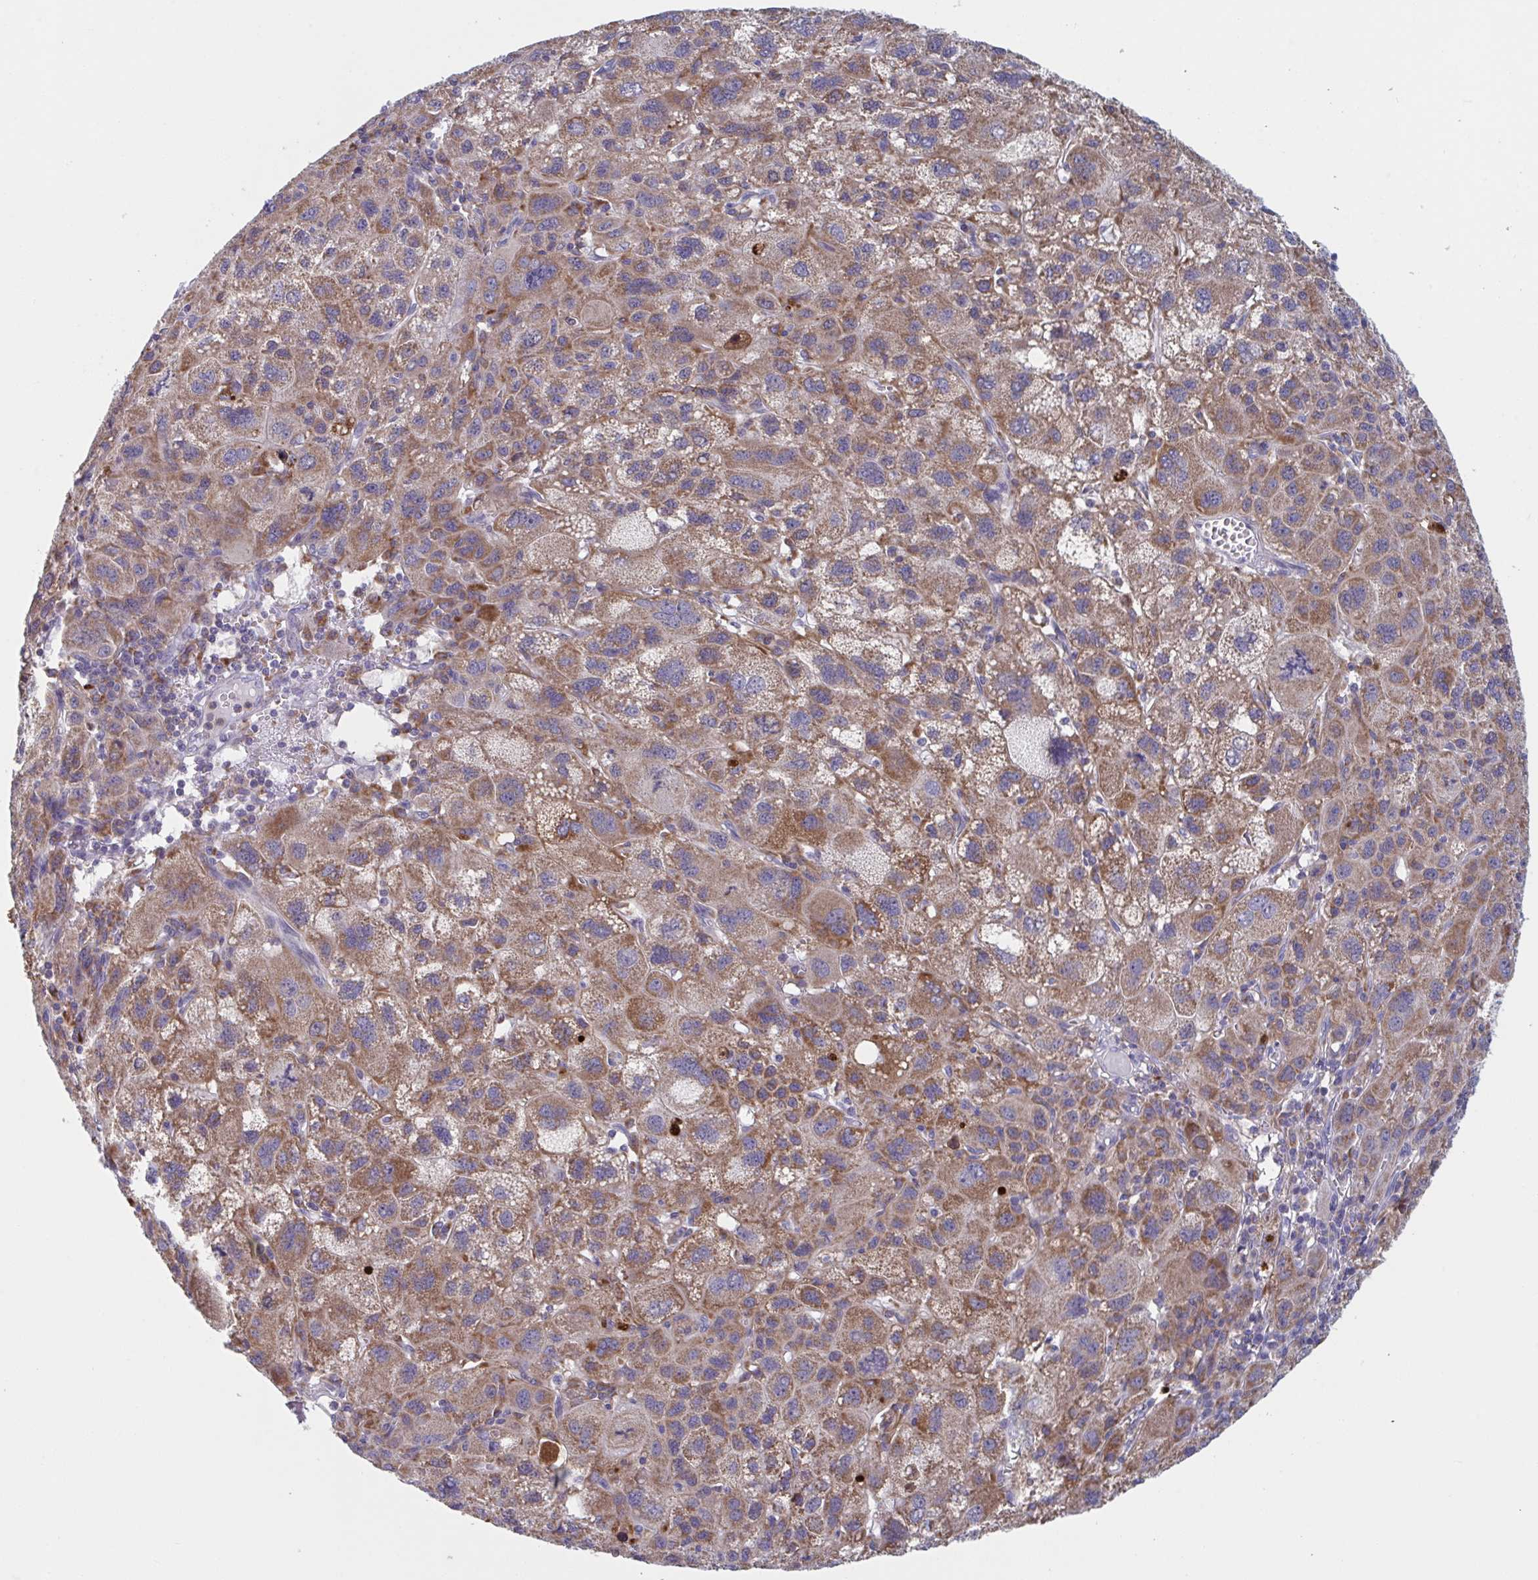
{"staining": {"intensity": "moderate", "quantity": ">75%", "location": "cytoplasmic/membranous"}, "tissue": "liver cancer", "cell_type": "Tumor cells", "image_type": "cancer", "snomed": [{"axis": "morphology", "description": "Carcinoma, Hepatocellular, NOS"}, {"axis": "topography", "description": "Liver"}], "caption": "Liver cancer (hepatocellular carcinoma) tissue exhibits moderate cytoplasmic/membranous positivity in about >75% of tumor cells", "gene": "NIPSNAP1", "patient": {"sex": "female", "age": 77}}